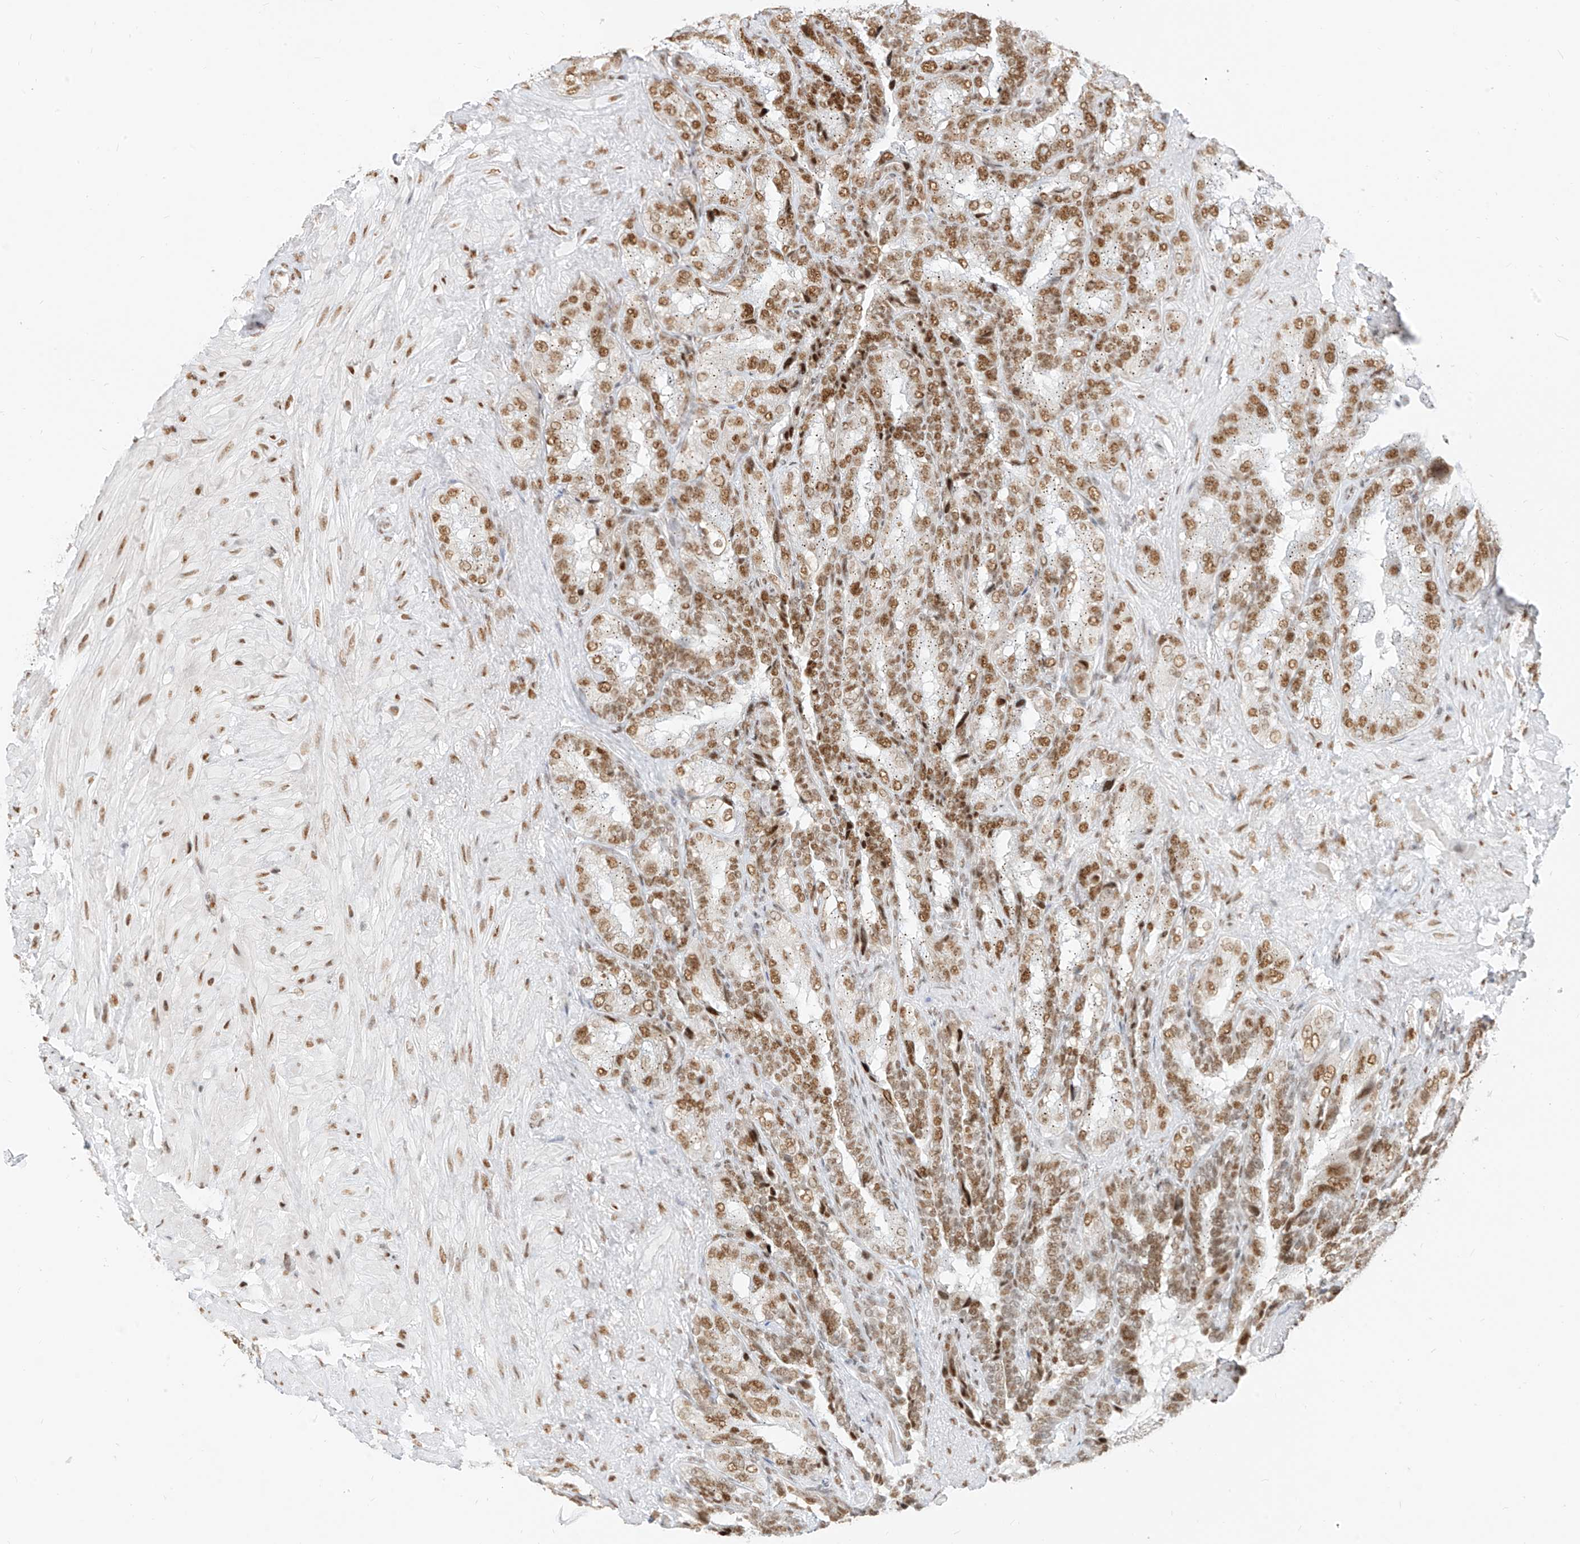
{"staining": {"intensity": "strong", "quantity": ">75%", "location": "nuclear"}, "tissue": "seminal vesicle", "cell_type": "Glandular cells", "image_type": "normal", "snomed": [{"axis": "morphology", "description": "Normal tissue, NOS"}, {"axis": "topography", "description": "Seminal veicle"}, {"axis": "topography", "description": "Peripheral nerve tissue"}], "caption": "An image showing strong nuclear staining in about >75% of glandular cells in unremarkable seminal vesicle, as visualized by brown immunohistochemical staining.", "gene": "SMARCA2", "patient": {"sex": "male", "age": 63}}